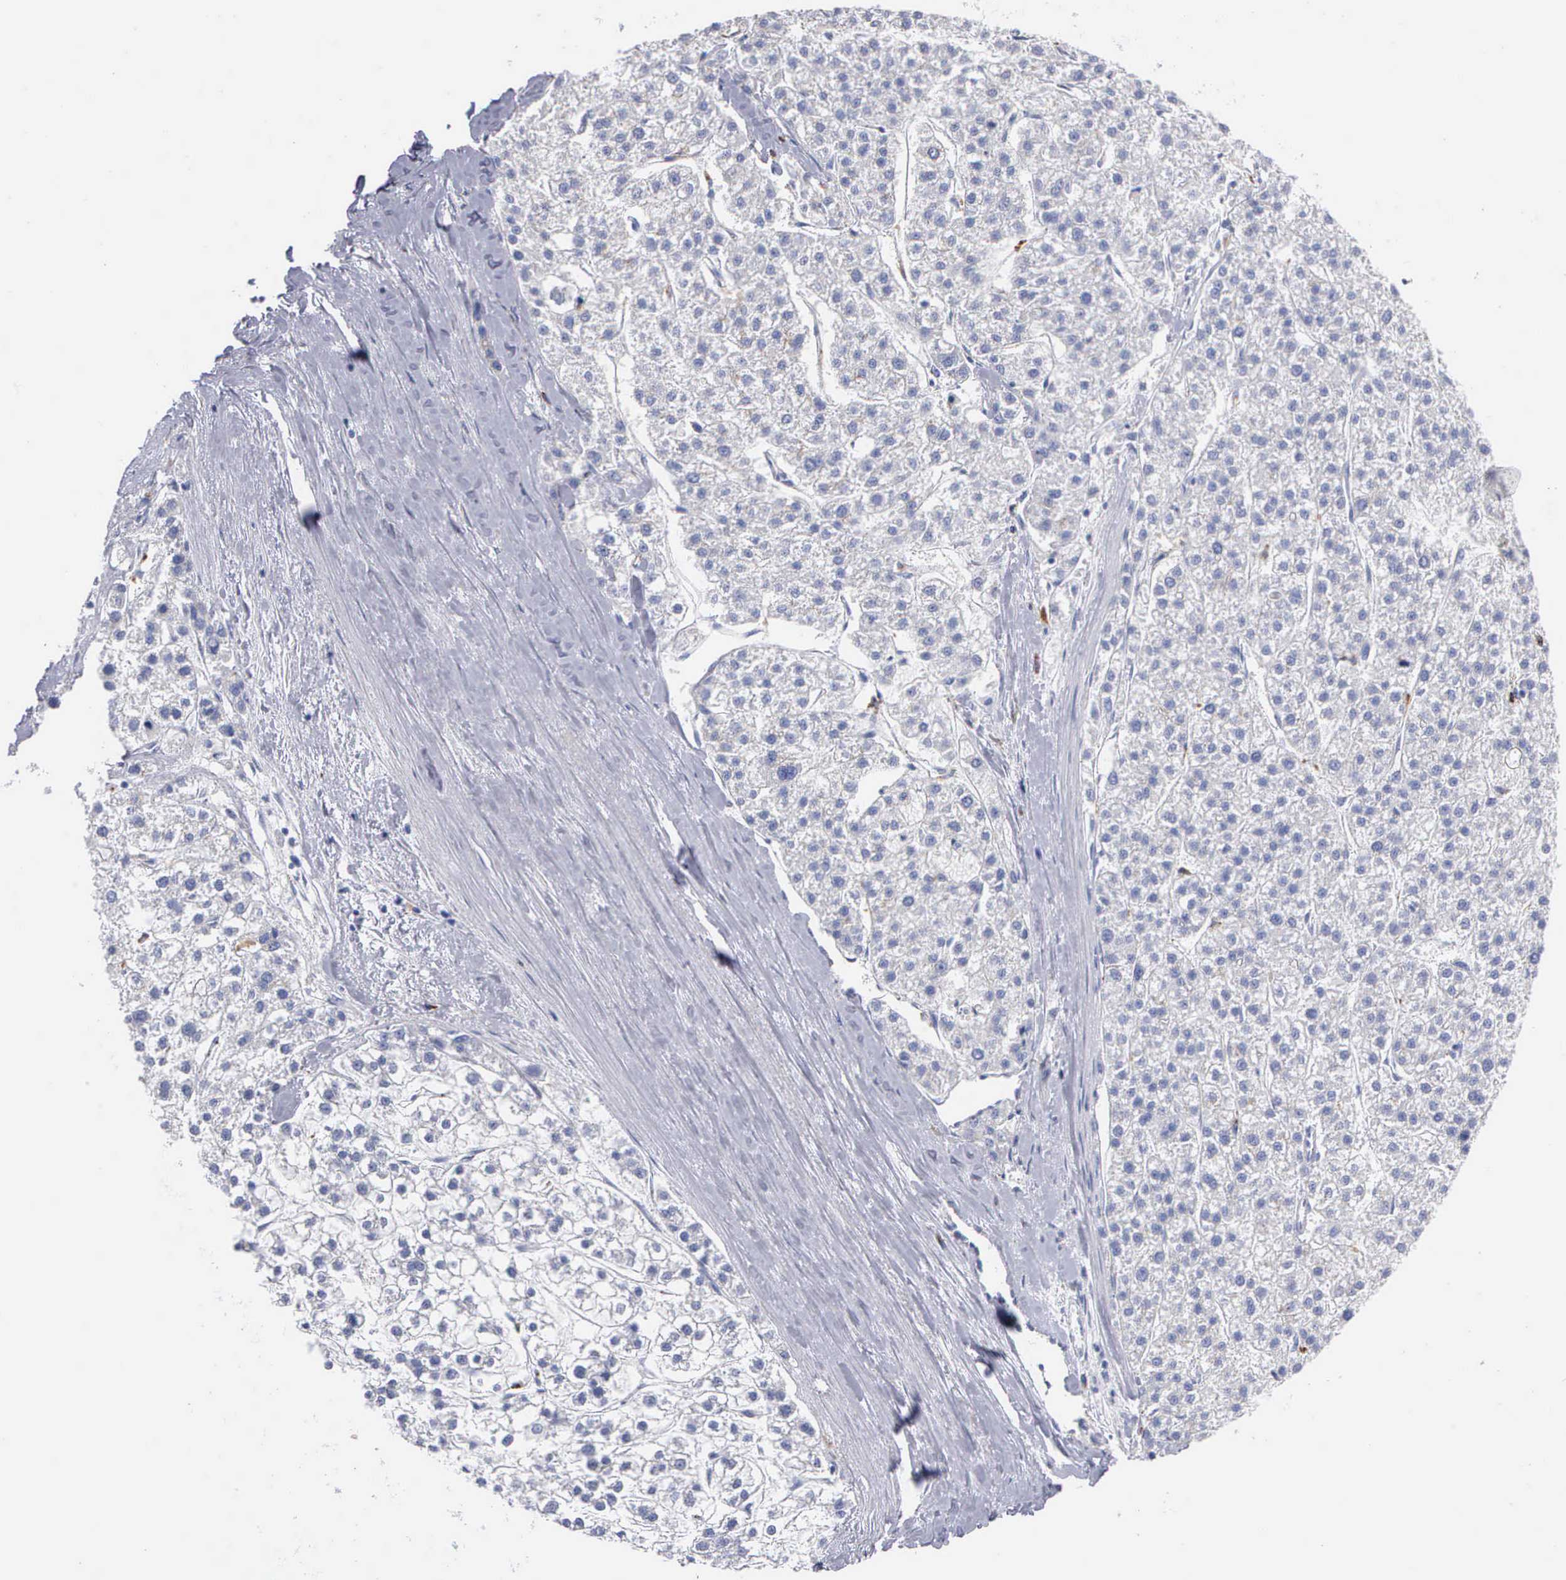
{"staining": {"intensity": "negative", "quantity": "none", "location": "none"}, "tissue": "liver cancer", "cell_type": "Tumor cells", "image_type": "cancer", "snomed": [{"axis": "morphology", "description": "Carcinoma, Hepatocellular, NOS"}, {"axis": "topography", "description": "Liver"}], "caption": "Hepatocellular carcinoma (liver) was stained to show a protein in brown. There is no significant positivity in tumor cells.", "gene": "CTSL", "patient": {"sex": "female", "age": 85}}